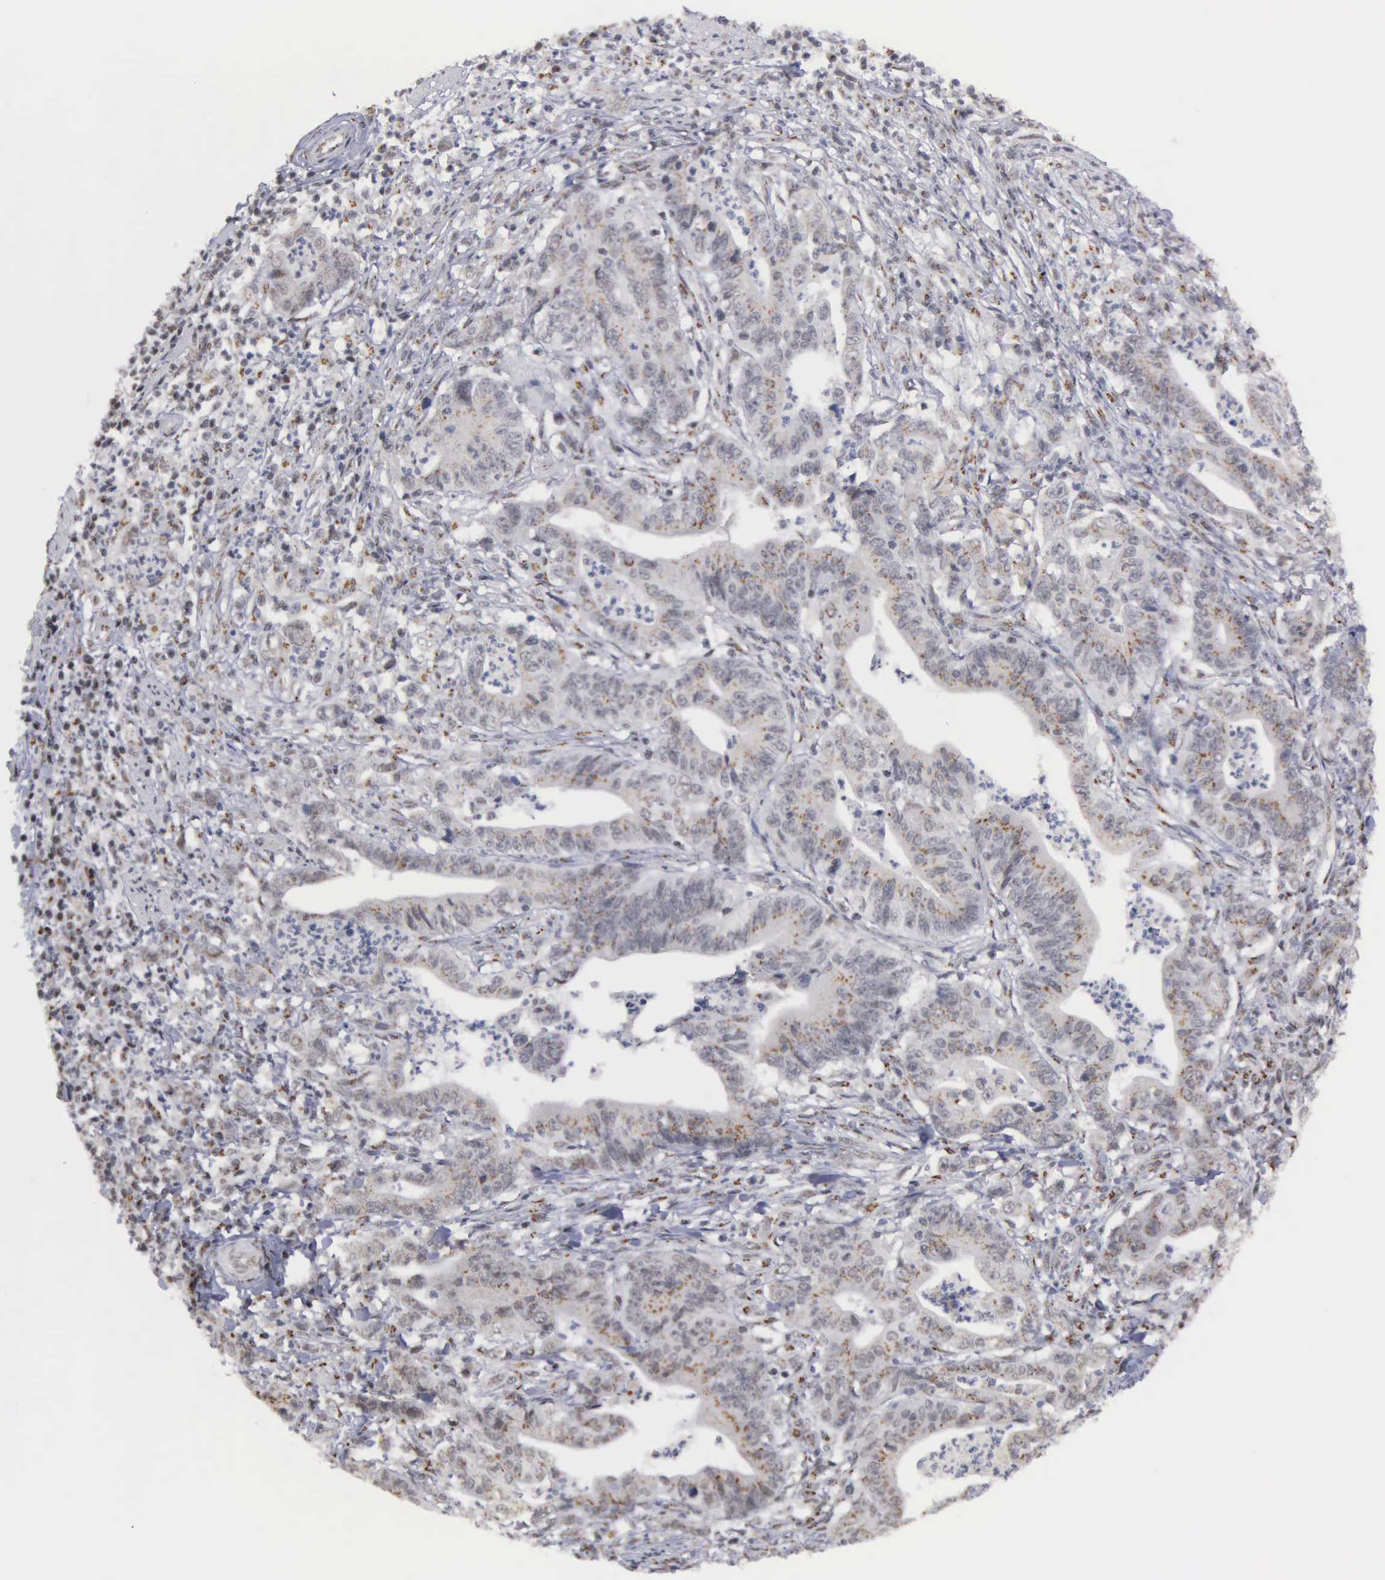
{"staining": {"intensity": "weak", "quantity": "25%-75%", "location": "cytoplasmic/membranous,nuclear"}, "tissue": "stomach cancer", "cell_type": "Tumor cells", "image_type": "cancer", "snomed": [{"axis": "morphology", "description": "Adenocarcinoma, NOS"}, {"axis": "topography", "description": "Stomach, lower"}], "caption": "This is a micrograph of immunohistochemistry staining of stomach cancer (adenocarcinoma), which shows weak expression in the cytoplasmic/membranous and nuclear of tumor cells.", "gene": "GTF2A1", "patient": {"sex": "female", "age": 86}}